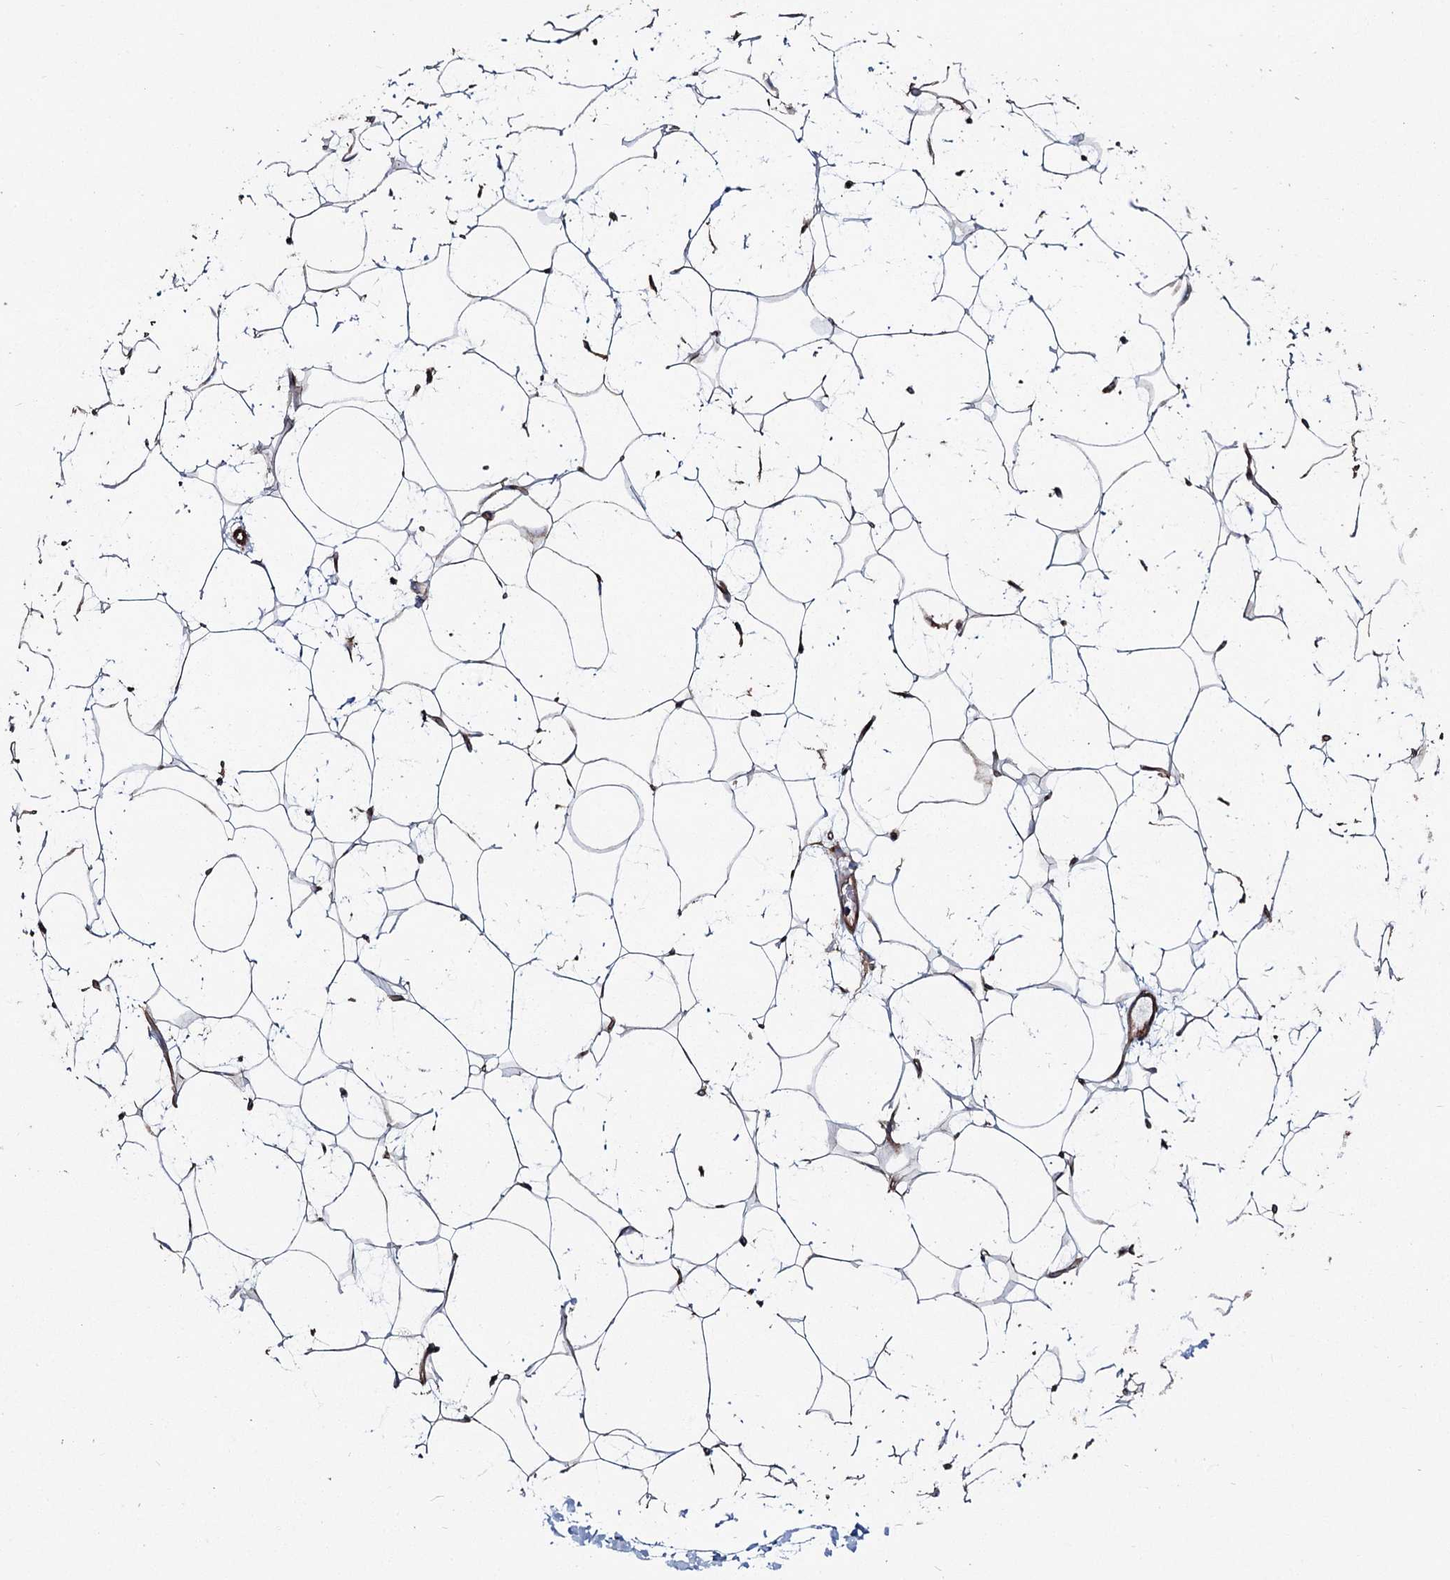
{"staining": {"intensity": "moderate", "quantity": "25%-75%", "location": "cytoplasmic/membranous"}, "tissue": "adipose tissue", "cell_type": "Adipocytes", "image_type": "normal", "snomed": [{"axis": "morphology", "description": "Normal tissue, NOS"}, {"axis": "topography", "description": "Breast"}], "caption": "Immunohistochemical staining of unremarkable adipose tissue demonstrates 25%-75% levels of moderate cytoplasmic/membranous protein positivity in about 25%-75% of adipocytes.", "gene": "SUMF1", "patient": {"sex": "female", "age": 26}}